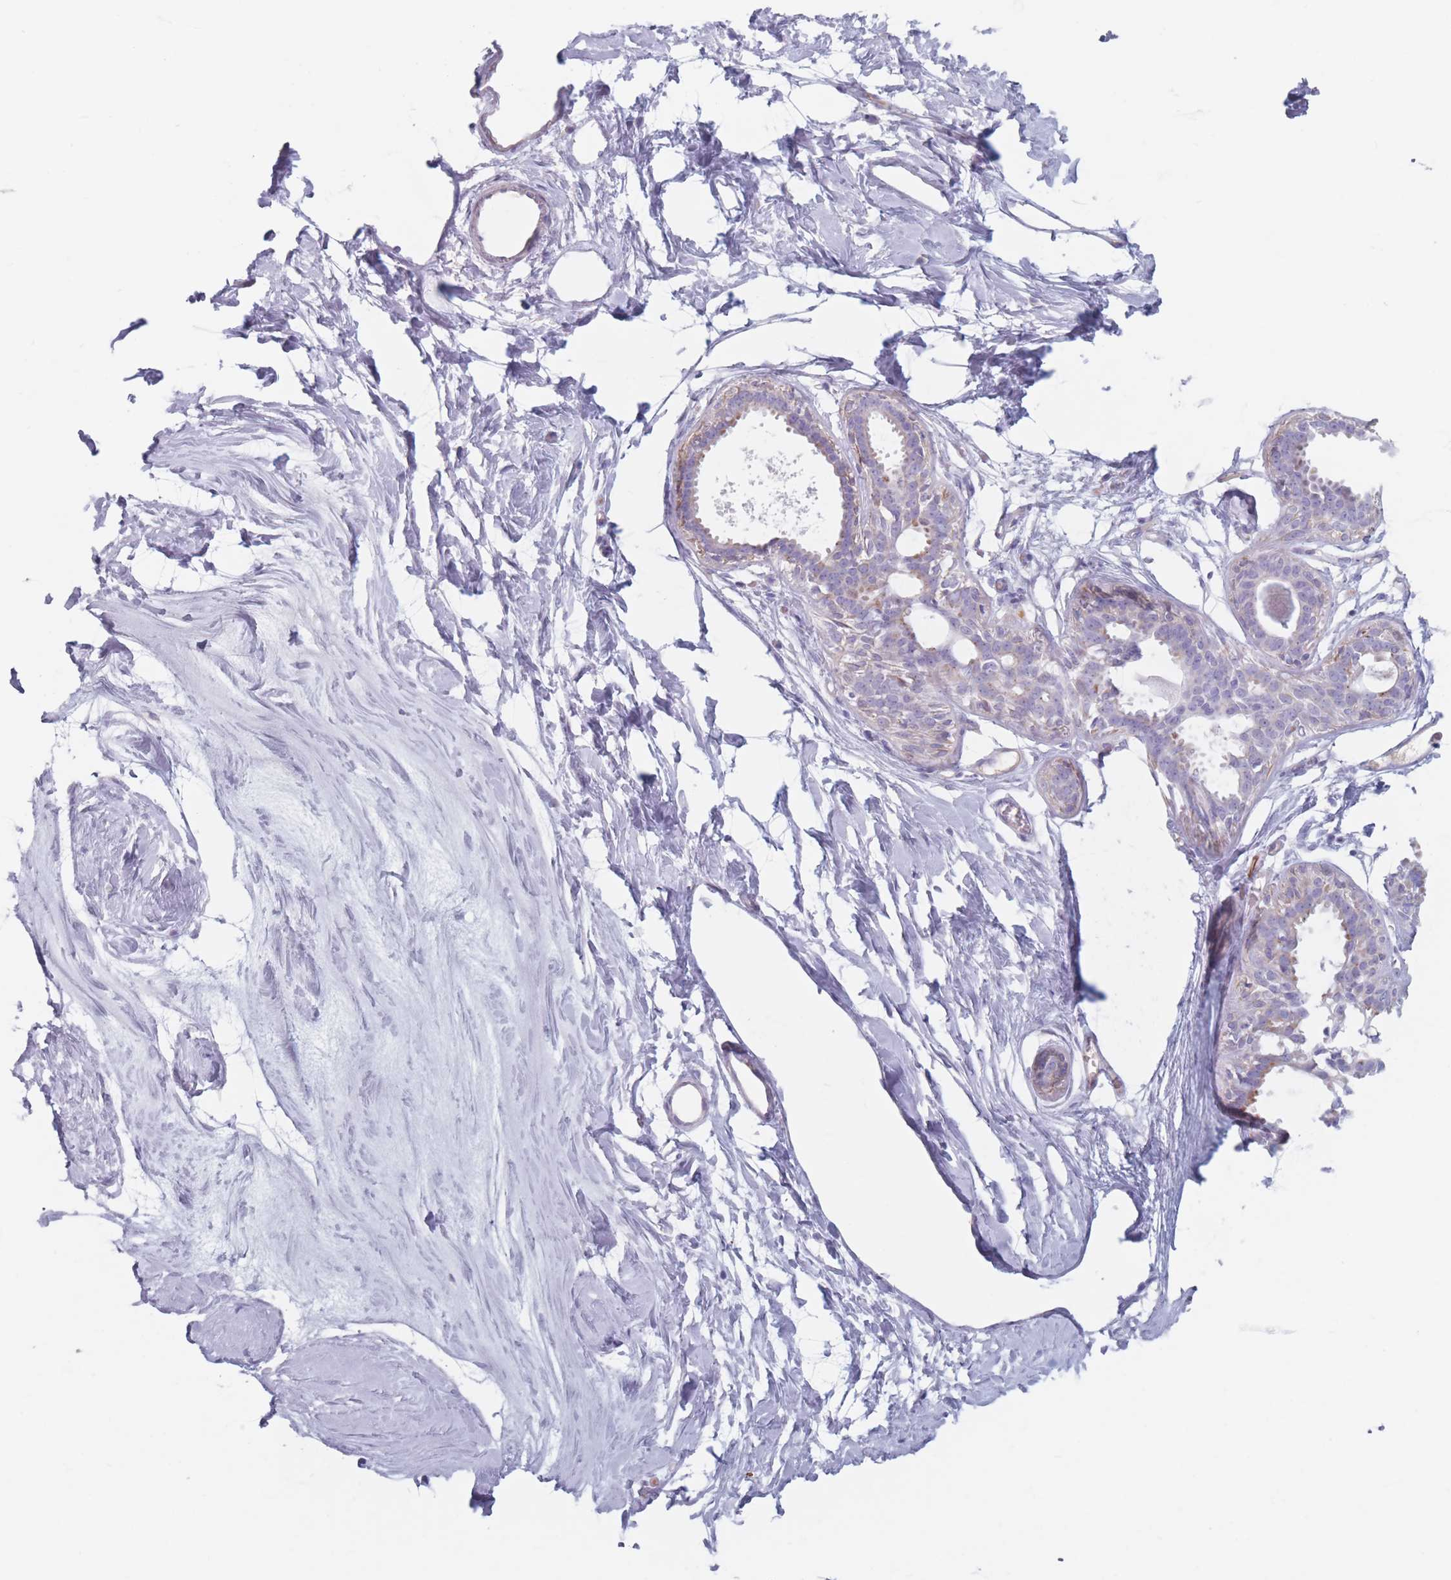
{"staining": {"intensity": "negative", "quantity": "none", "location": "none"}, "tissue": "breast", "cell_type": "Adipocytes", "image_type": "normal", "snomed": [{"axis": "morphology", "description": "Normal tissue, NOS"}, {"axis": "topography", "description": "Breast"}], "caption": "Immunohistochemistry image of benign breast: breast stained with DAB (3,3'-diaminobenzidine) reveals no significant protein expression in adipocytes. (DAB (3,3'-diaminobenzidine) IHC with hematoxylin counter stain).", "gene": "PIGM", "patient": {"sex": "female", "age": 45}}